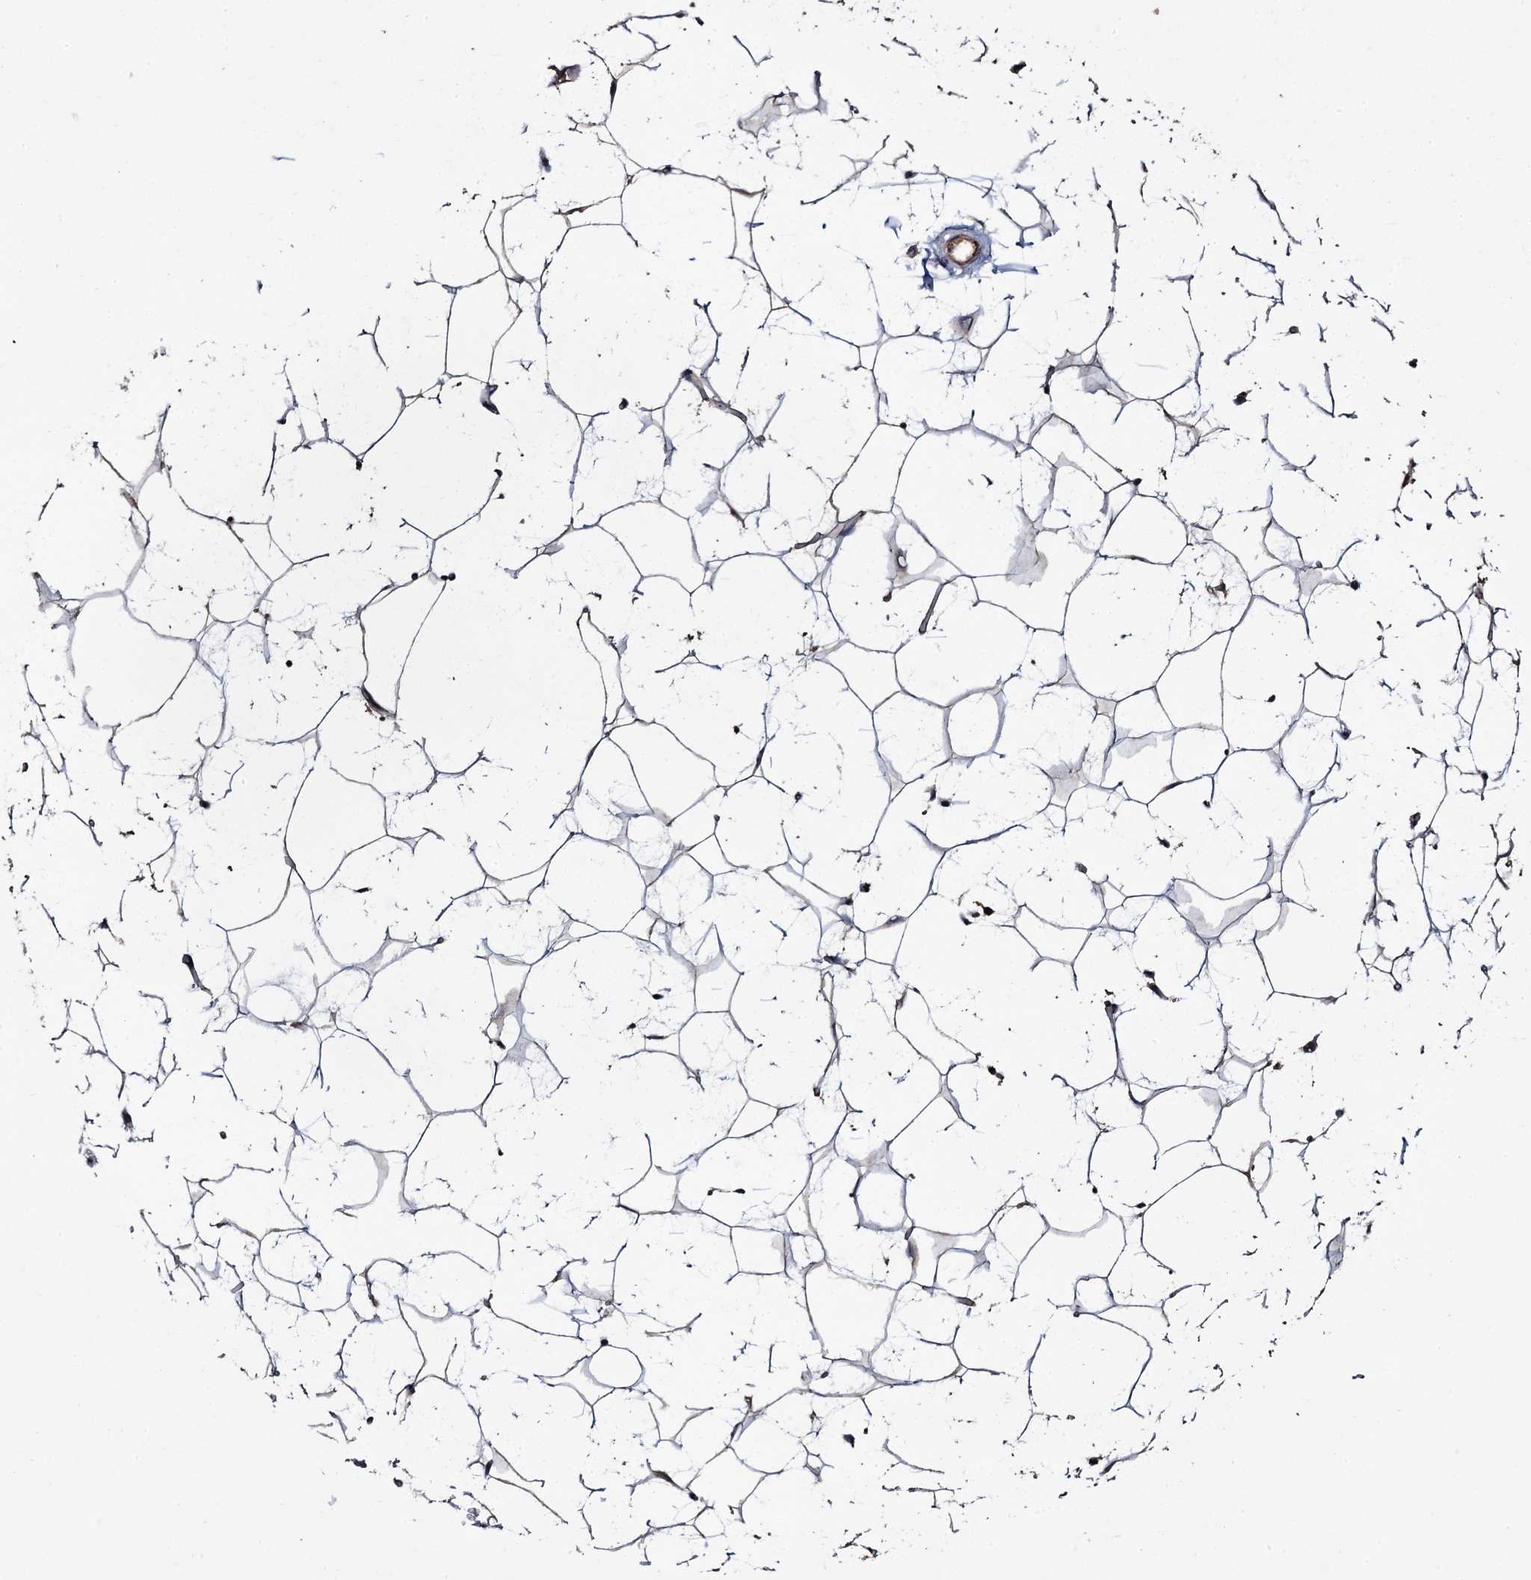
{"staining": {"intensity": "moderate", "quantity": ">75%", "location": "cytoplasmic/membranous"}, "tissue": "adipose tissue", "cell_type": "Adipocytes", "image_type": "normal", "snomed": [{"axis": "morphology", "description": "Normal tissue, NOS"}, {"axis": "topography", "description": "Breast"}], "caption": "About >75% of adipocytes in normal human adipose tissue reveal moderate cytoplasmic/membranous protein staining as visualized by brown immunohistochemical staining.", "gene": "TTC23", "patient": {"sex": "female", "age": 26}}